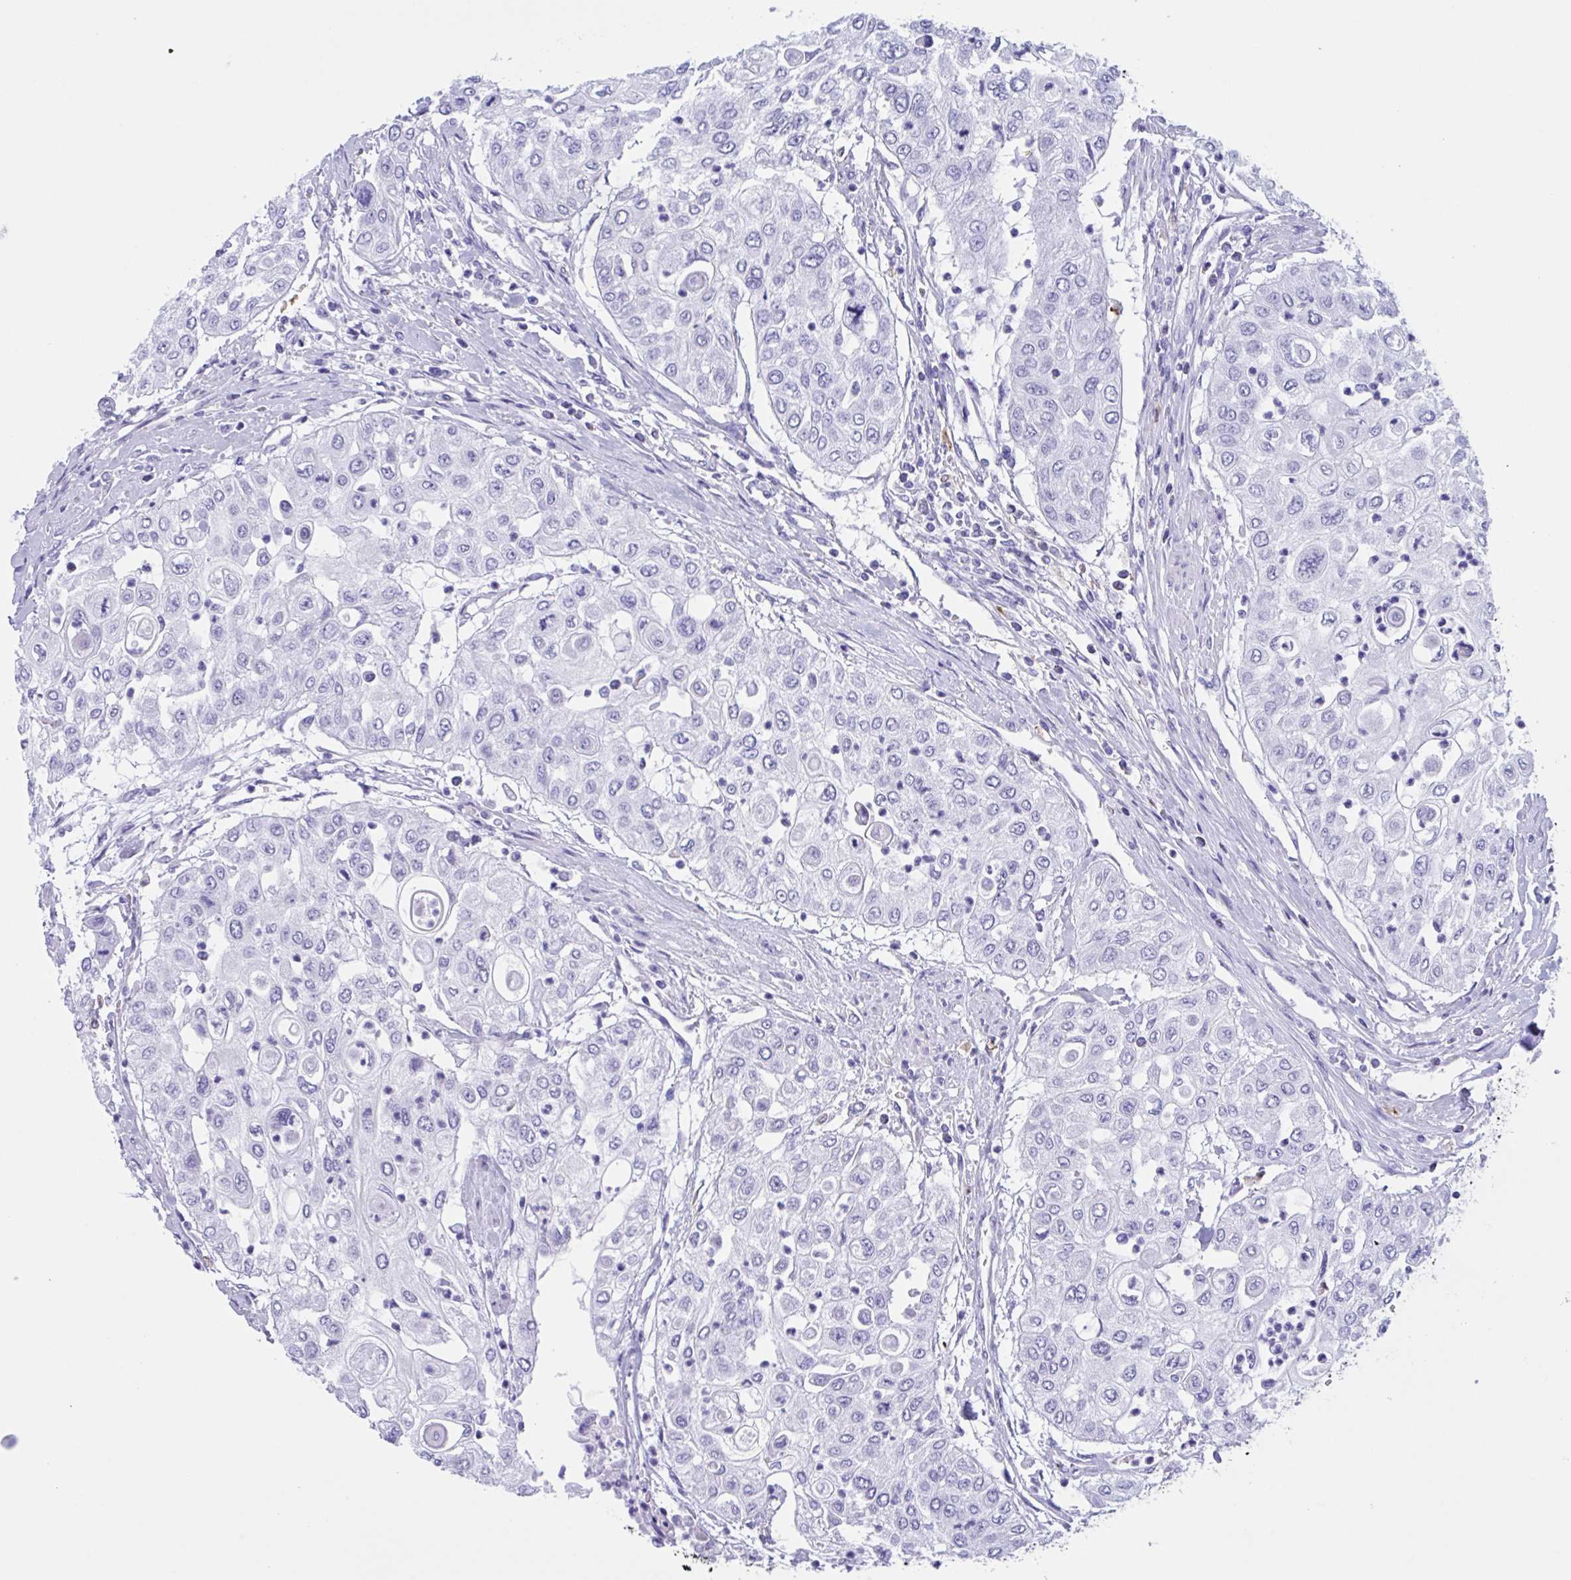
{"staining": {"intensity": "negative", "quantity": "none", "location": "none"}, "tissue": "urothelial cancer", "cell_type": "Tumor cells", "image_type": "cancer", "snomed": [{"axis": "morphology", "description": "Urothelial carcinoma, High grade"}, {"axis": "topography", "description": "Urinary bladder"}], "caption": "Tumor cells show no significant protein staining in urothelial cancer.", "gene": "ZNF850", "patient": {"sex": "female", "age": 79}}